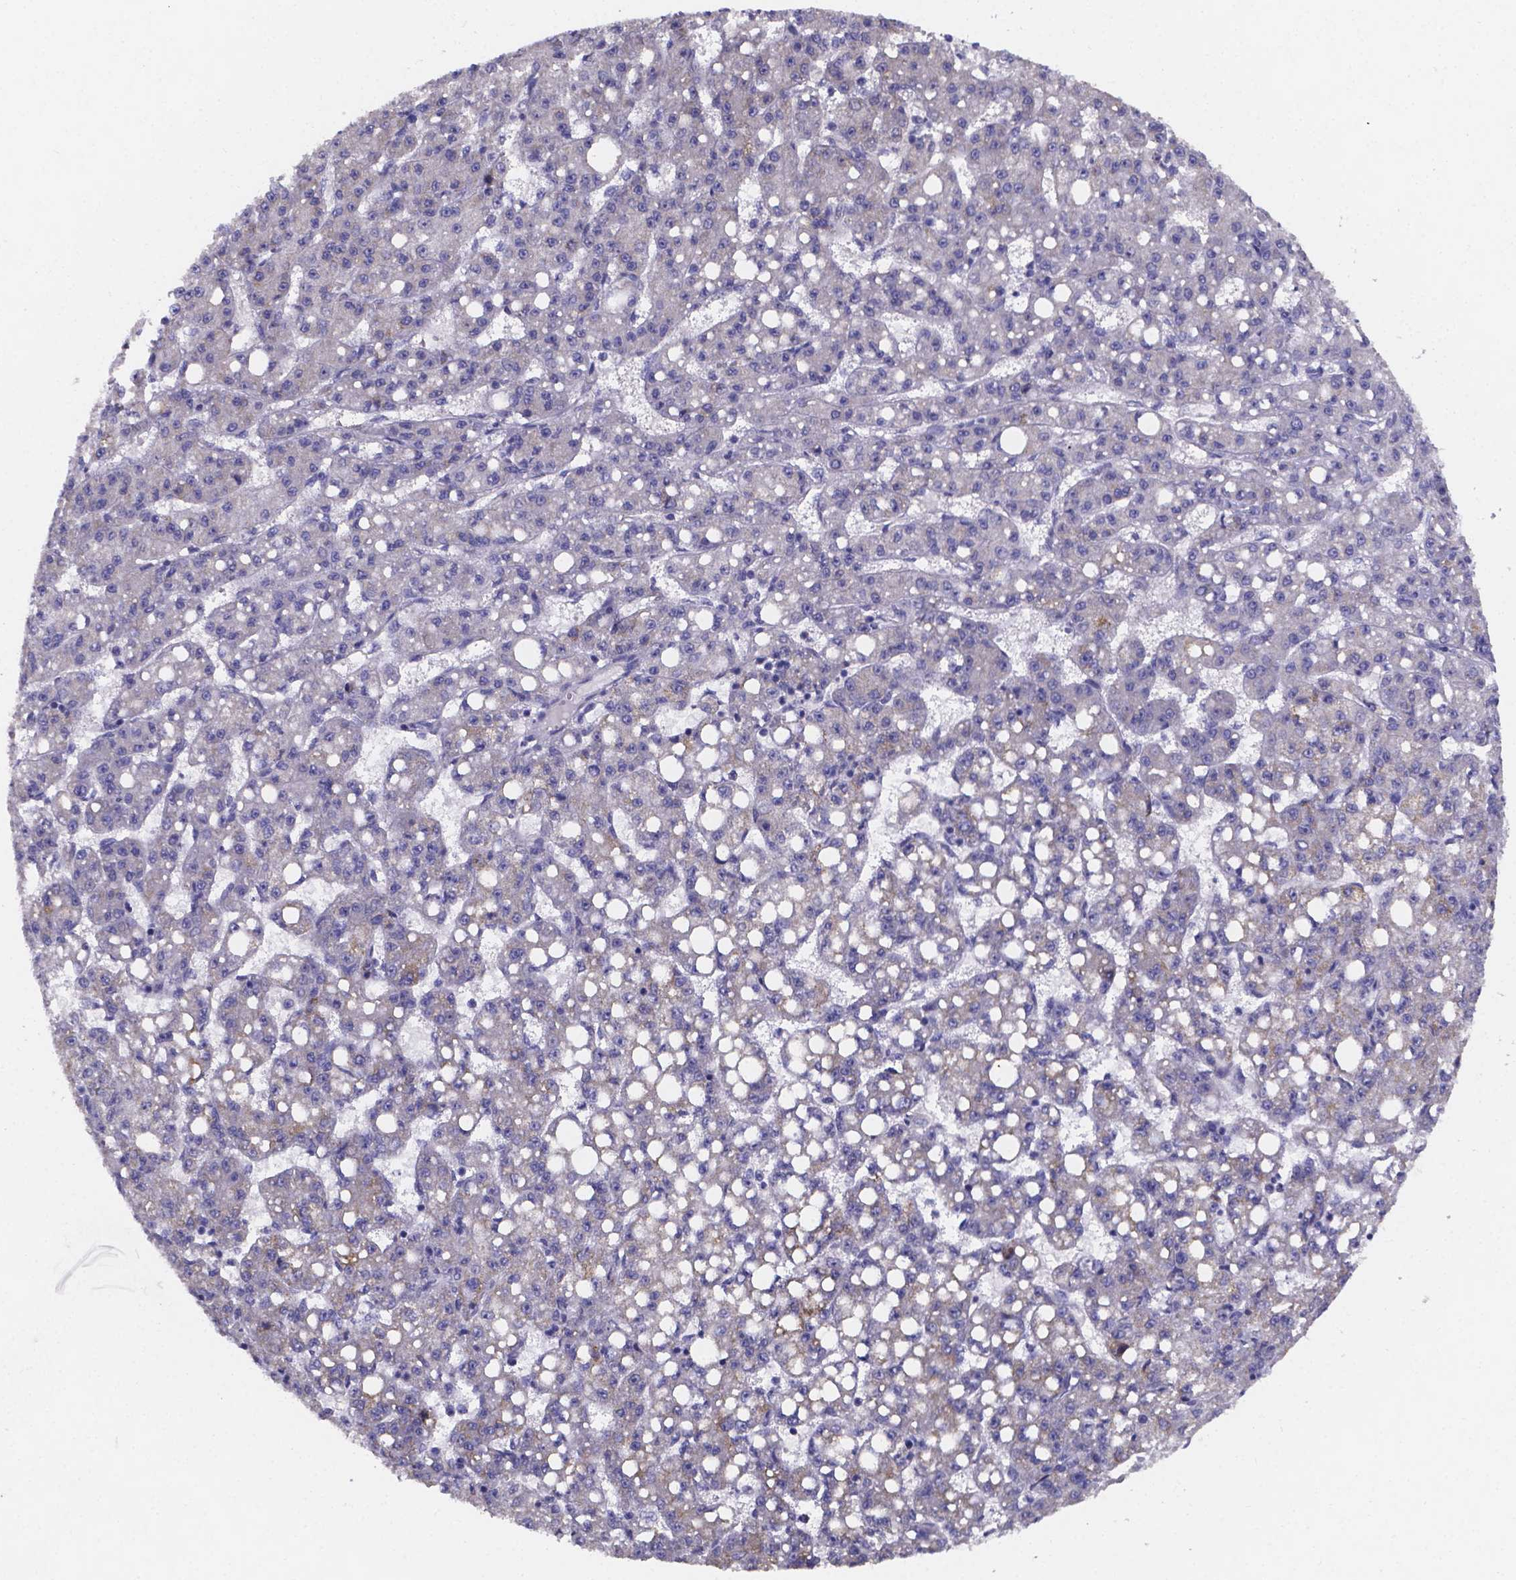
{"staining": {"intensity": "negative", "quantity": "none", "location": "none"}, "tissue": "liver cancer", "cell_type": "Tumor cells", "image_type": "cancer", "snomed": [{"axis": "morphology", "description": "Carcinoma, Hepatocellular, NOS"}, {"axis": "topography", "description": "Liver"}], "caption": "Tumor cells show no significant staining in liver hepatocellular carcinoma. (Immunohistochemistry, brightfield microscopy, high magnification).", "gene": "PAH", "patient": {"sex": "female", "age": 65}}